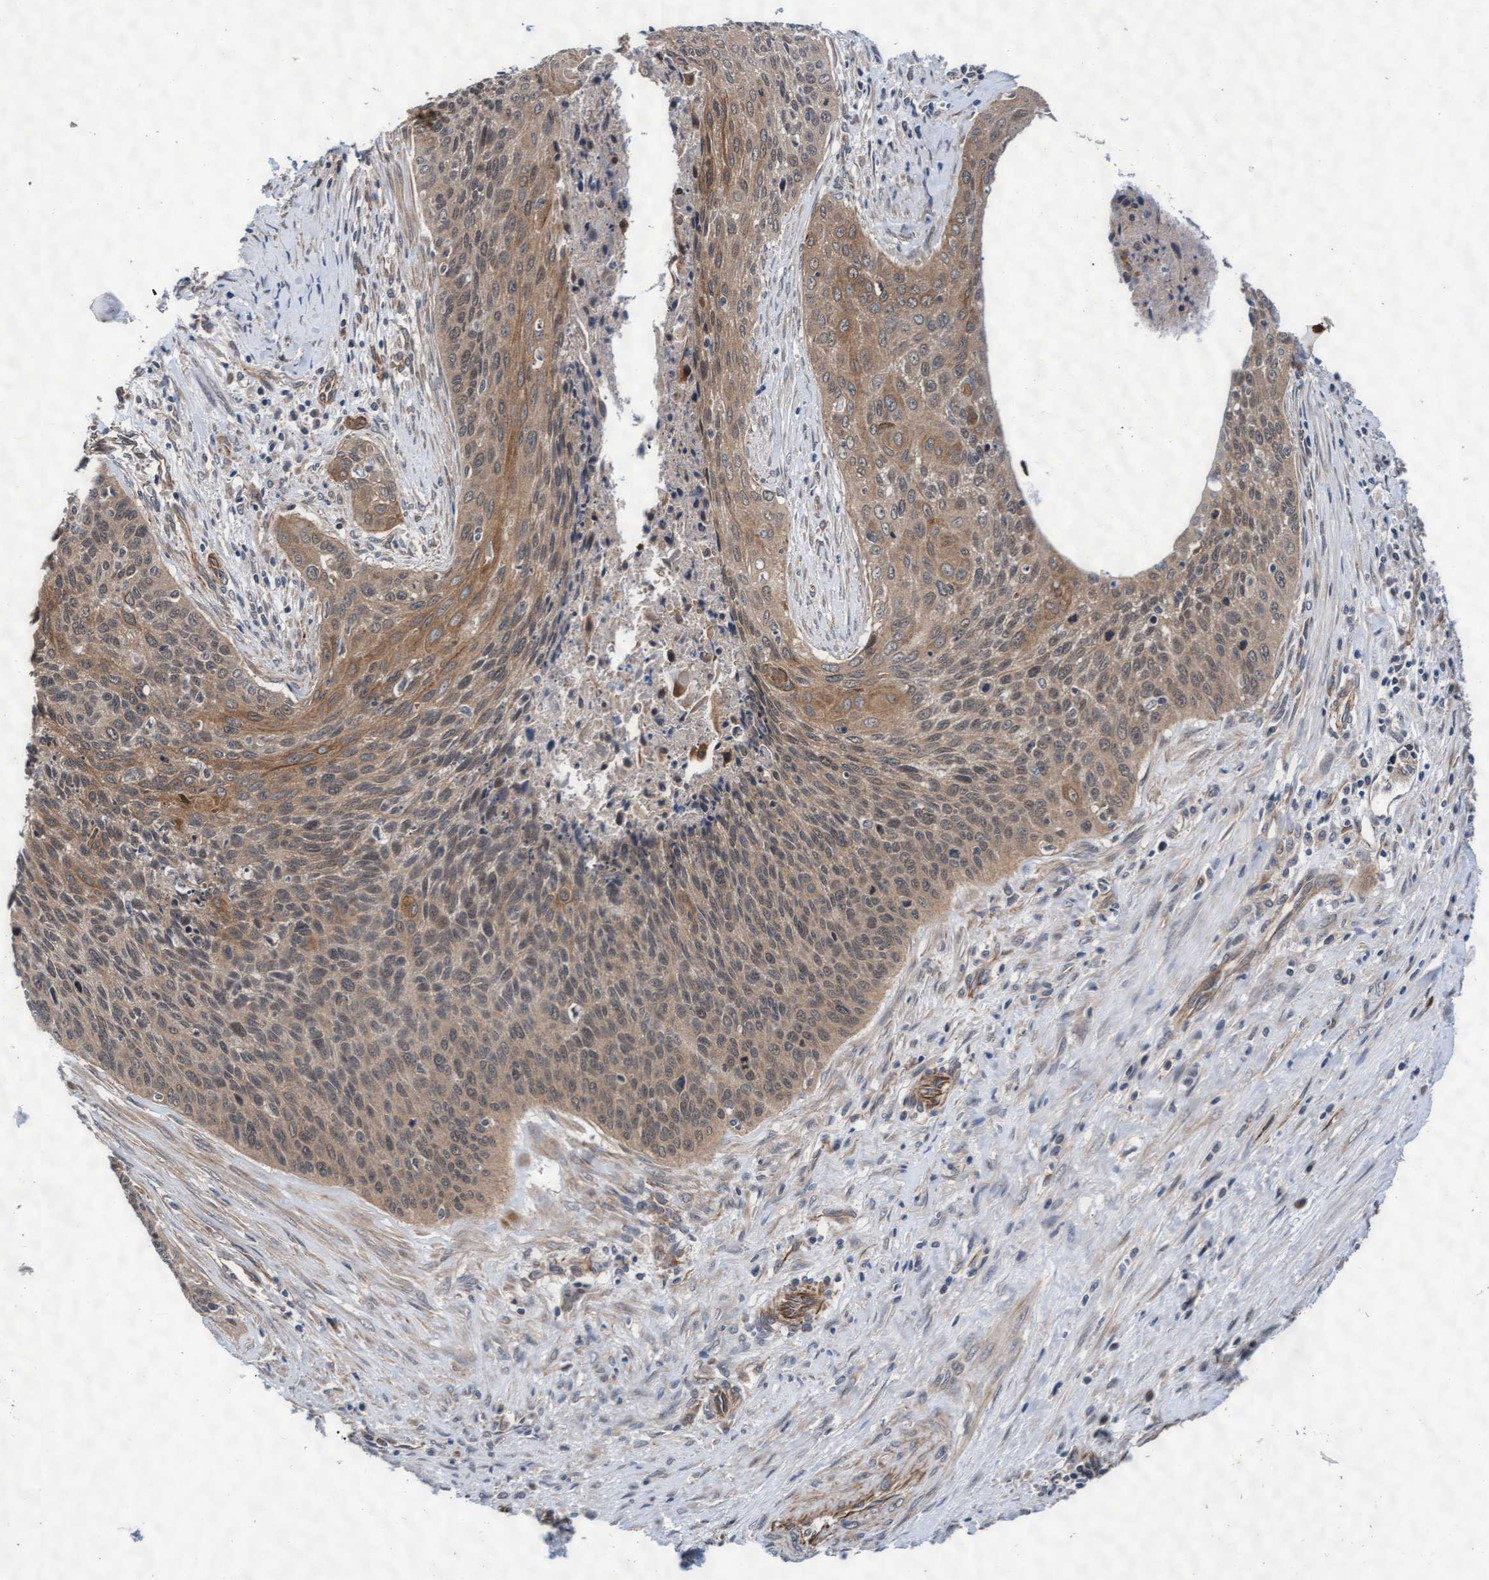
{"staining": {"intensity": "moderate", "quantity": ">75%", "location": "cytoplasmic/membranous"}, "tissue": "cervical cancer", "cell_type": "Tumor cells", "image_type": "cancer", "snomed": [{"axis": "morphology", "description": "Squamous cell carcinoma, NOS"}, {"axis": "topography", "description": "Cervix"}], "caption": "Cervical cancer tissue exhibits moderate cytoplasmic/membranous positivity in approximately >75% of tumor cells", "gene": "EFCAB13", "patient": {"sex": "female", "age": 55}}